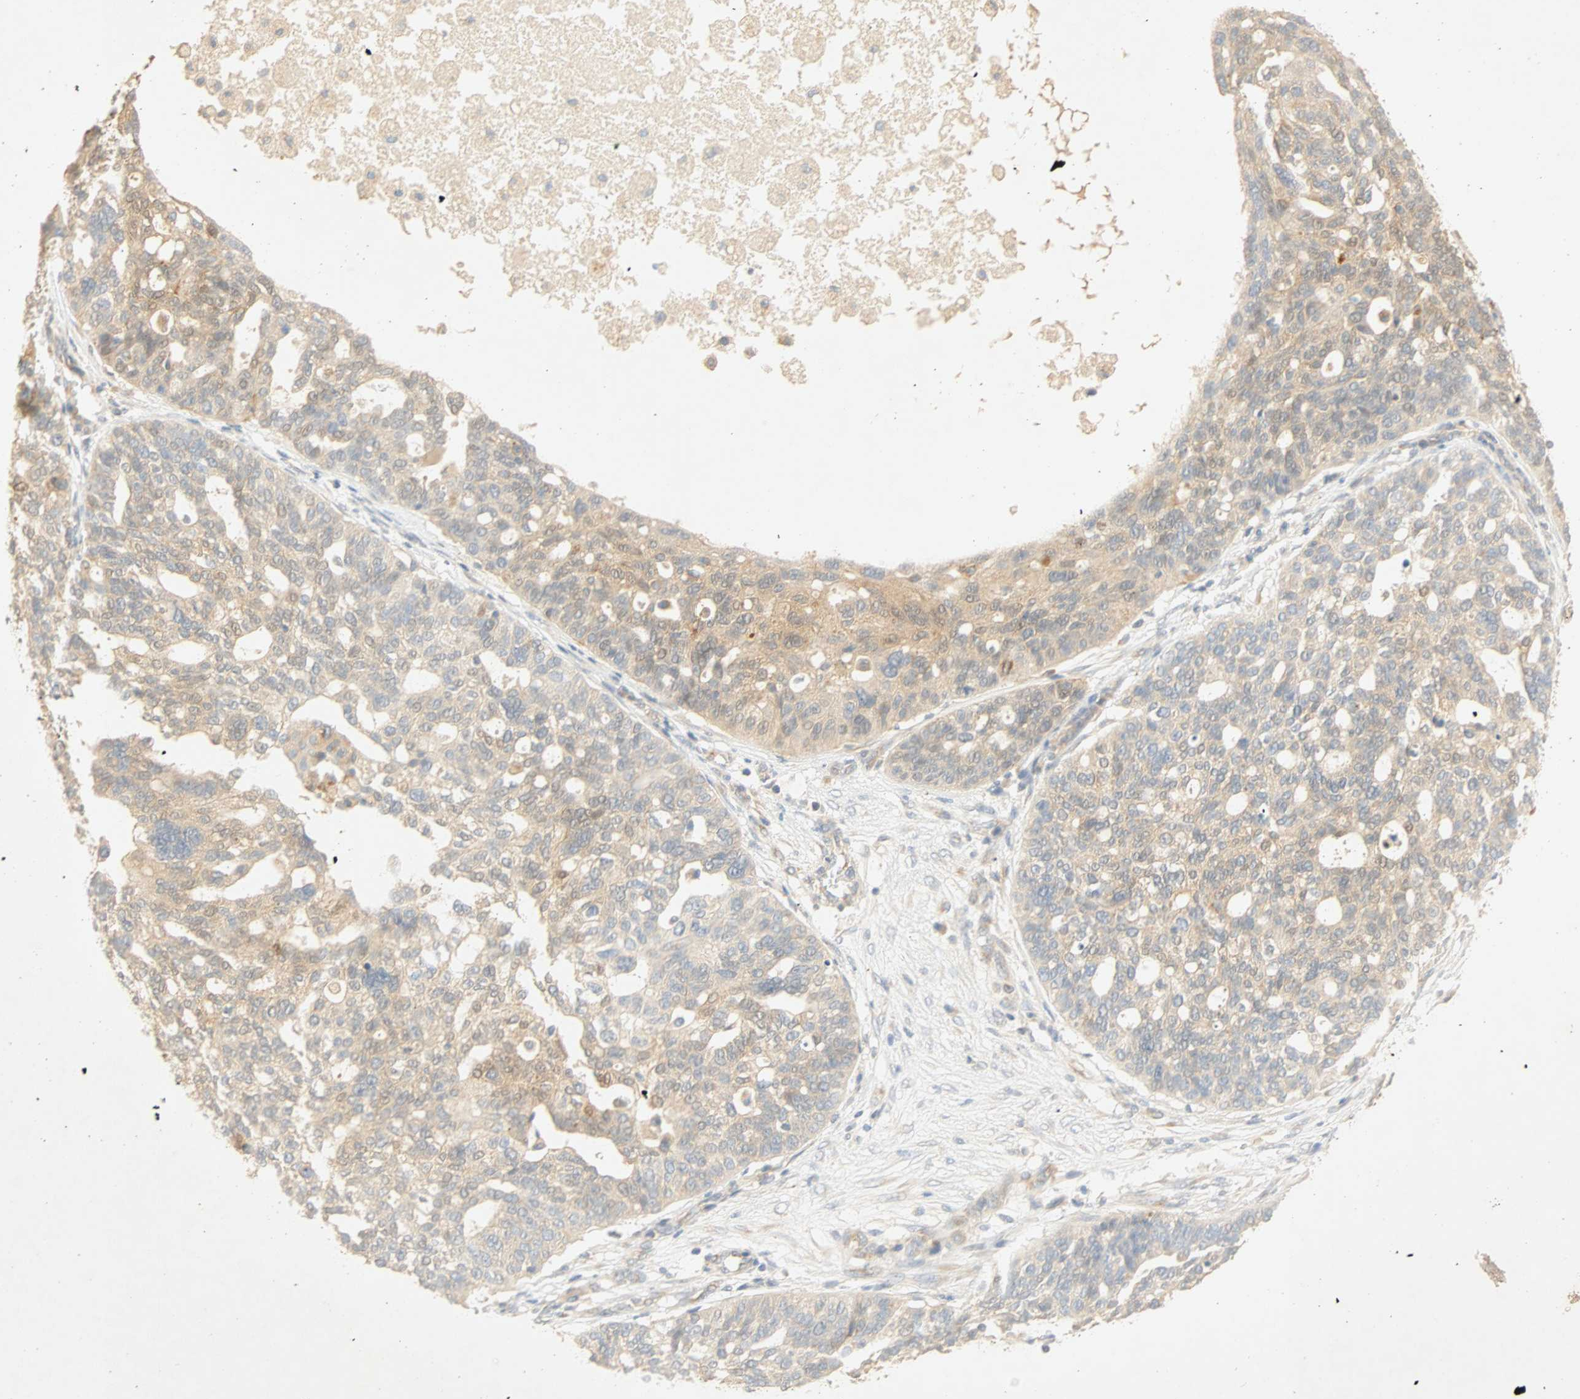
{"staining": {"intensity": "moderate", "quantity": "<25%", "location": "cytoplasmic/membranous"}, "tissue": "ovarian cancer", "cell_type": "Tumor cells", "image_type": "cancer", "snomed": [{"axis": "morphology", "description": "Cystadenocarcinoma, serous, NOS"}, {"axis": "topography", "description": "Ovary"}], "caption": "The immunohistochemical stain shows moderate cytoplasmic/membranous staining in tumor cells of ovarian cancer tissue. Nuclei are stained in blue.", "gene": "SELENBP1", "patient": {"sex": "female", "age": 59}}